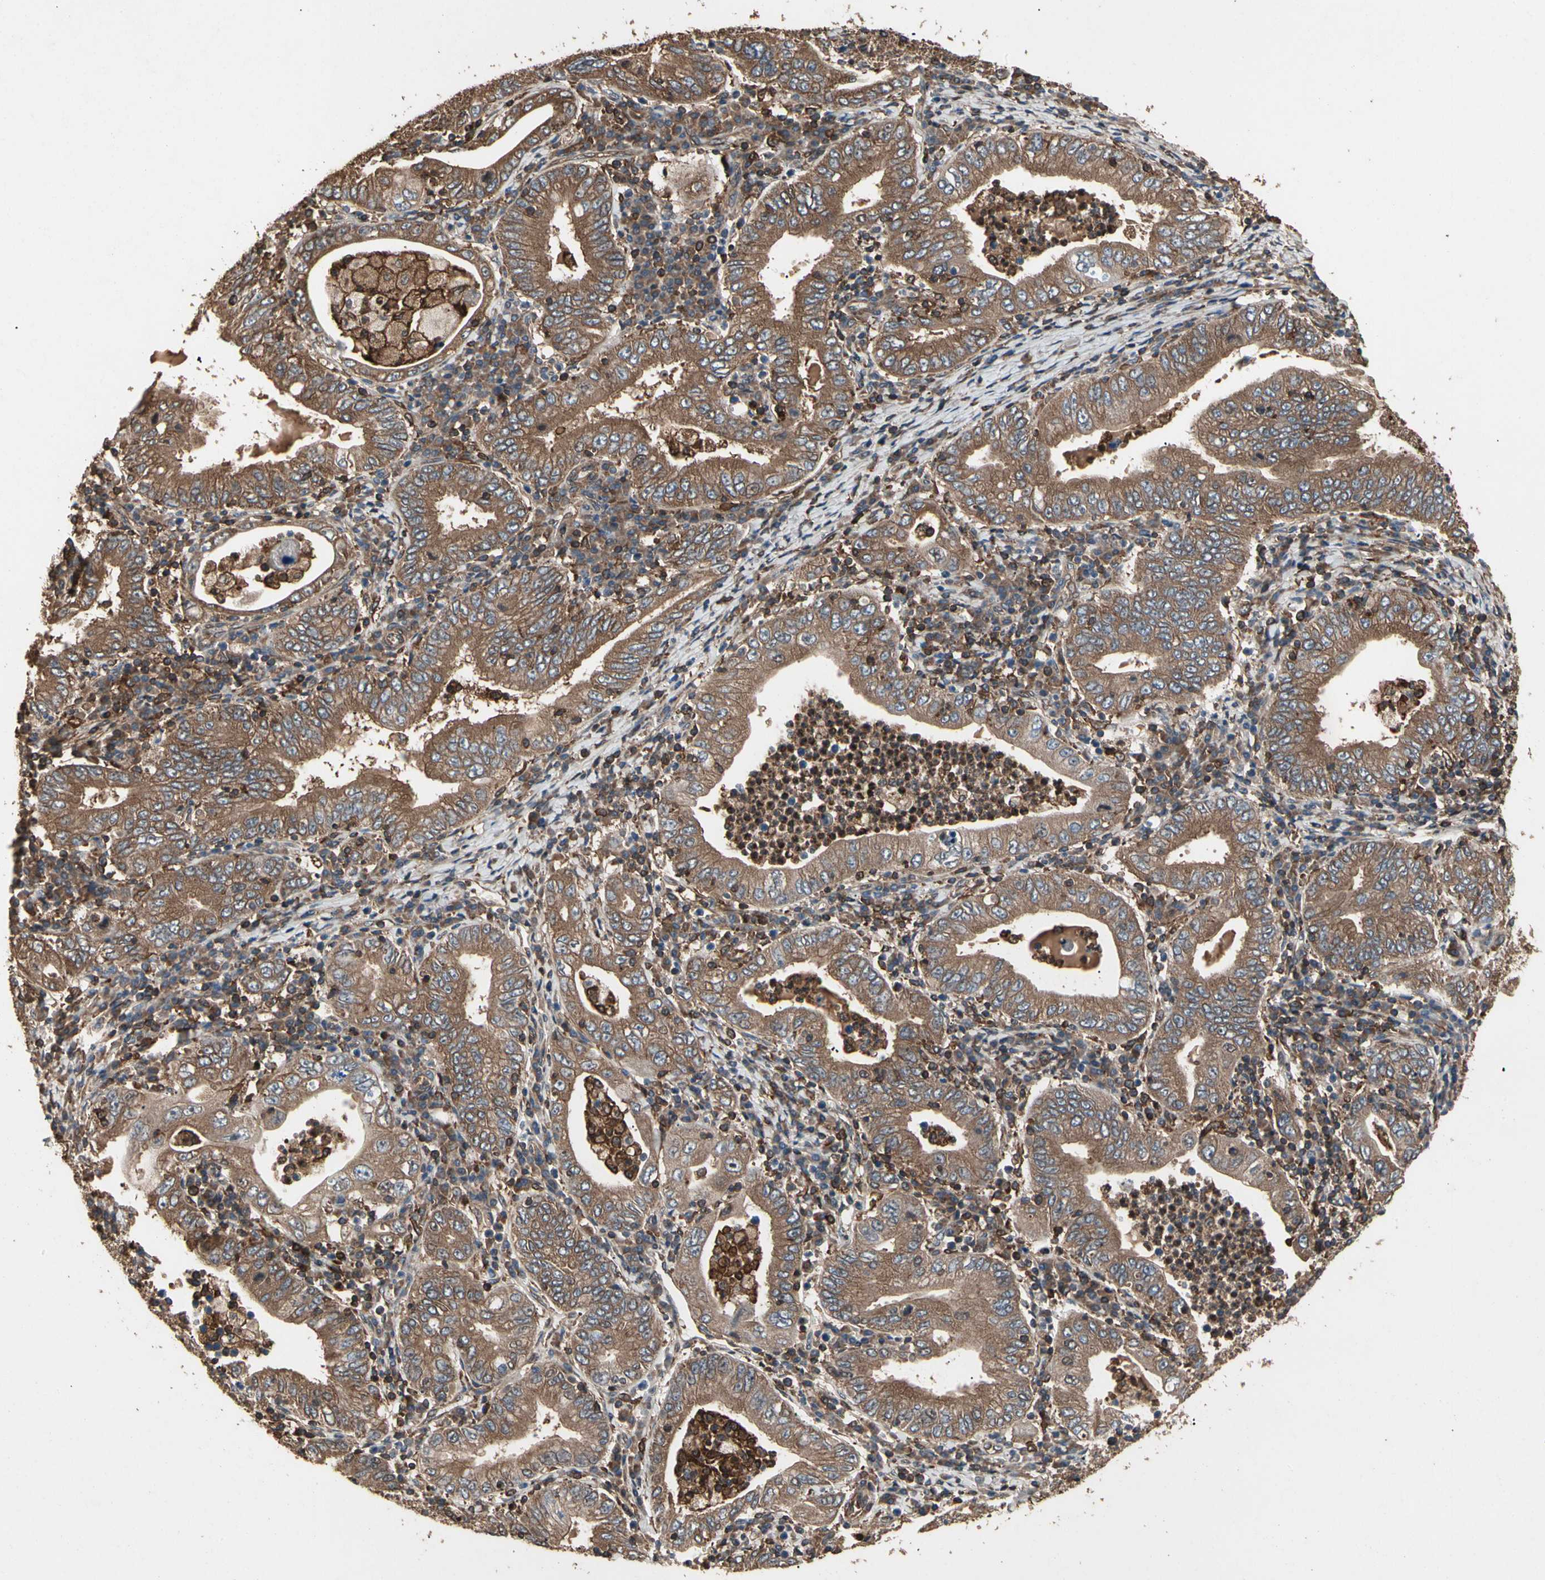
{"staining": {"intensity": "moderate", "quantity": ">75%", "location": "cytoplasmic/membranous"}, "tissue": "stomach cancer", "cell_type": "Tumor cells", "image_type": "cancer", "snomed": [{"axis": "morphology", "description": "Normal tissue, NOS"}, {"axis": "morphology", "description": "Adenocarcinoma, NOS"}, {"axis": "topography", "description": "Esophagus"}, {"axis": "topography", "description": "Stomach, upper"}, {"axis": "topography", "description": "Peripheral nerve tissue"}], "caption": "Stomach adenocarcinoma stained for a protein displays moderate cytoplasmic/membranous positivity in tumor cells. (DAB (3,3'-diaminobenzidine) = brown stain, brightfield microscopy at high magnification).", "gene": "AGBL2", "patient": {"sex": "male", "age": 62}}